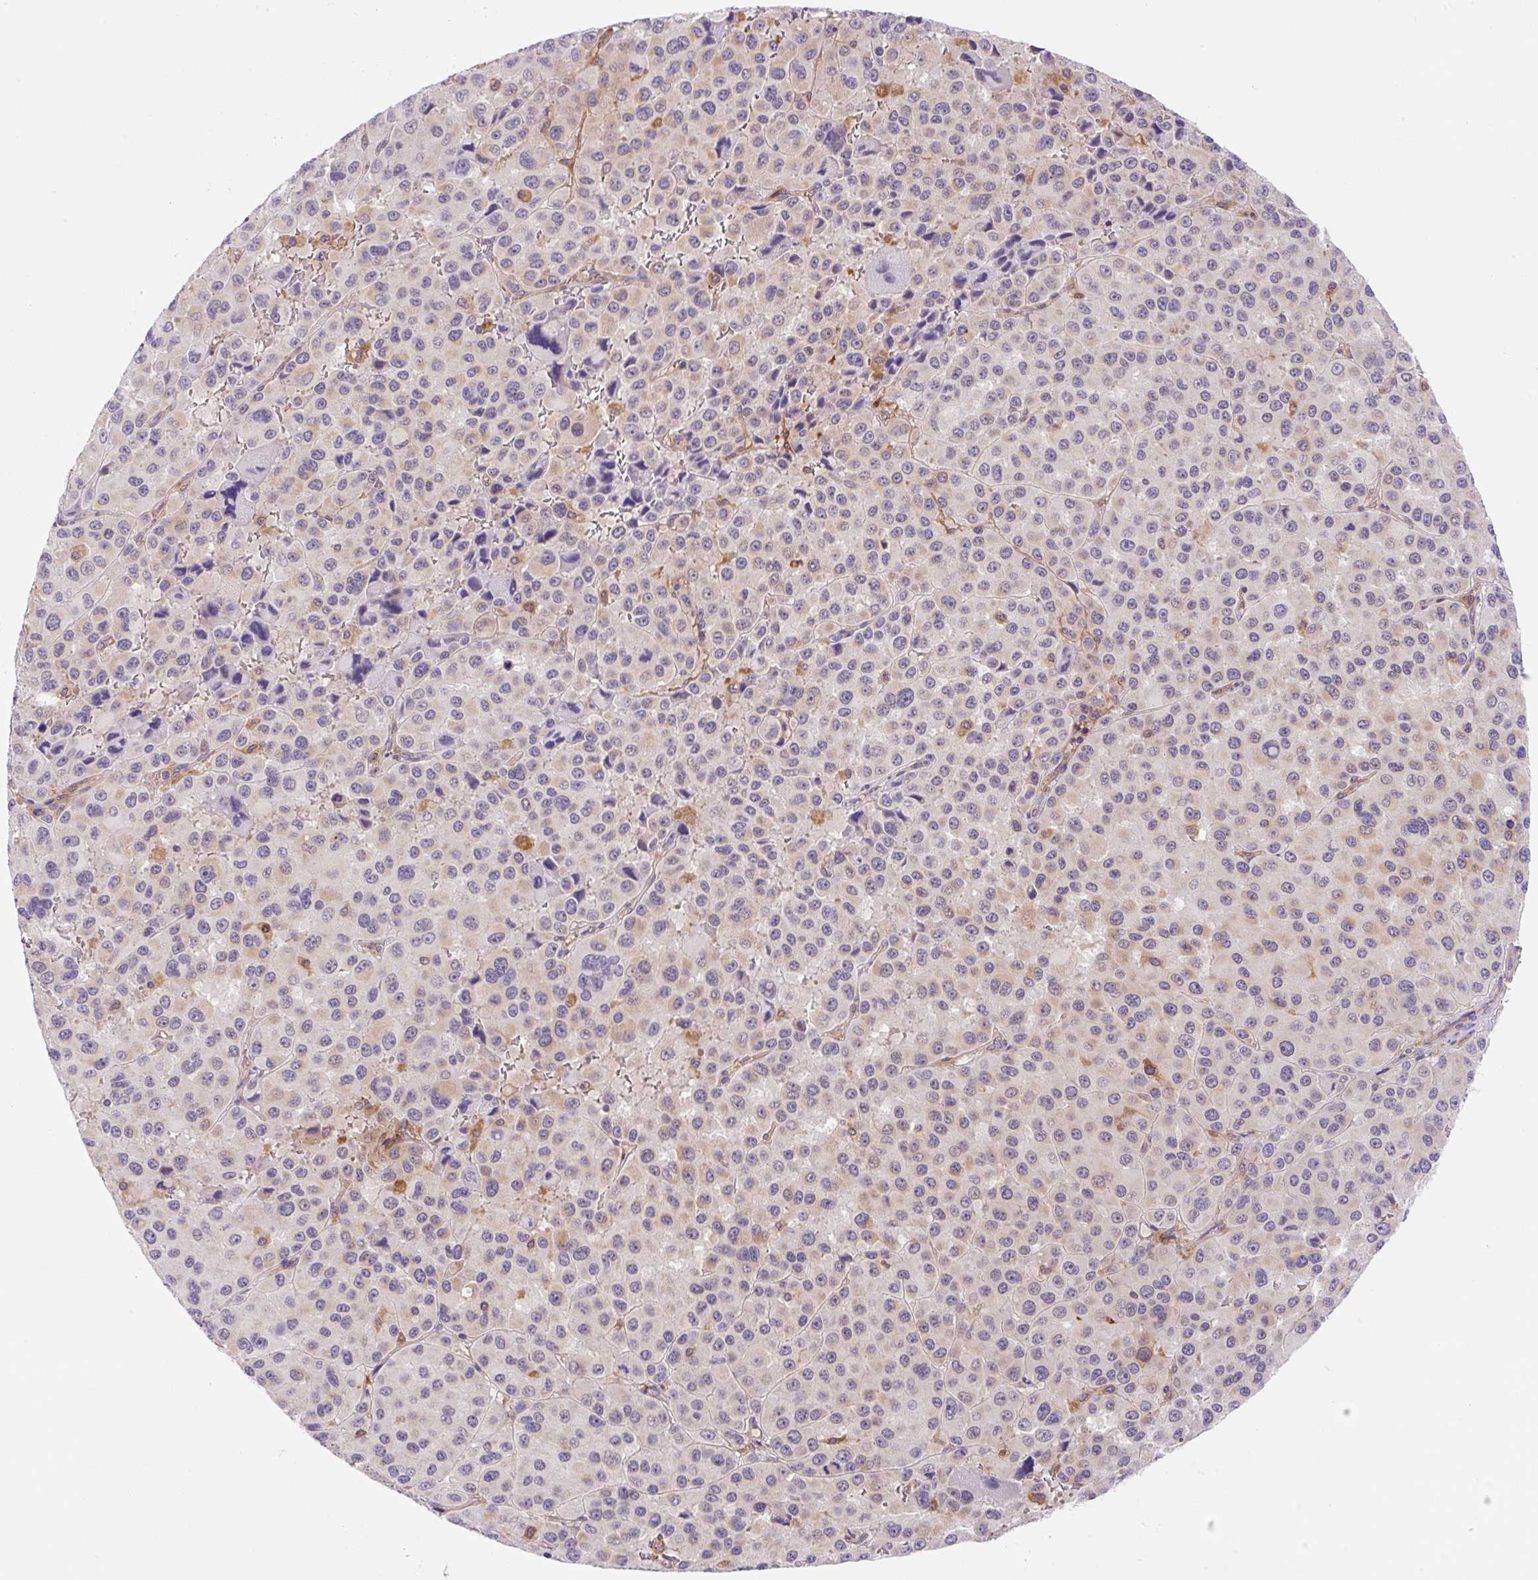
{"staining": {"intensity": "weak", "quantity": "<25%", "location": "cytoplasmic/membranous"}, "tissue": "melanoma", "cell_type": "Tumor cells", "image_type": "cancer", "snomed": [{"axis": "morphology", "description": "Malignant melanoma, Metastatic site"}, {"axis": "topography", "description": "Lymph node"}], "caption": "Protein analysis of melanoma reveals no significant staining in tumor cells.", "gene": "OMA1", "patient": {"sex": "female", "age": 65}}